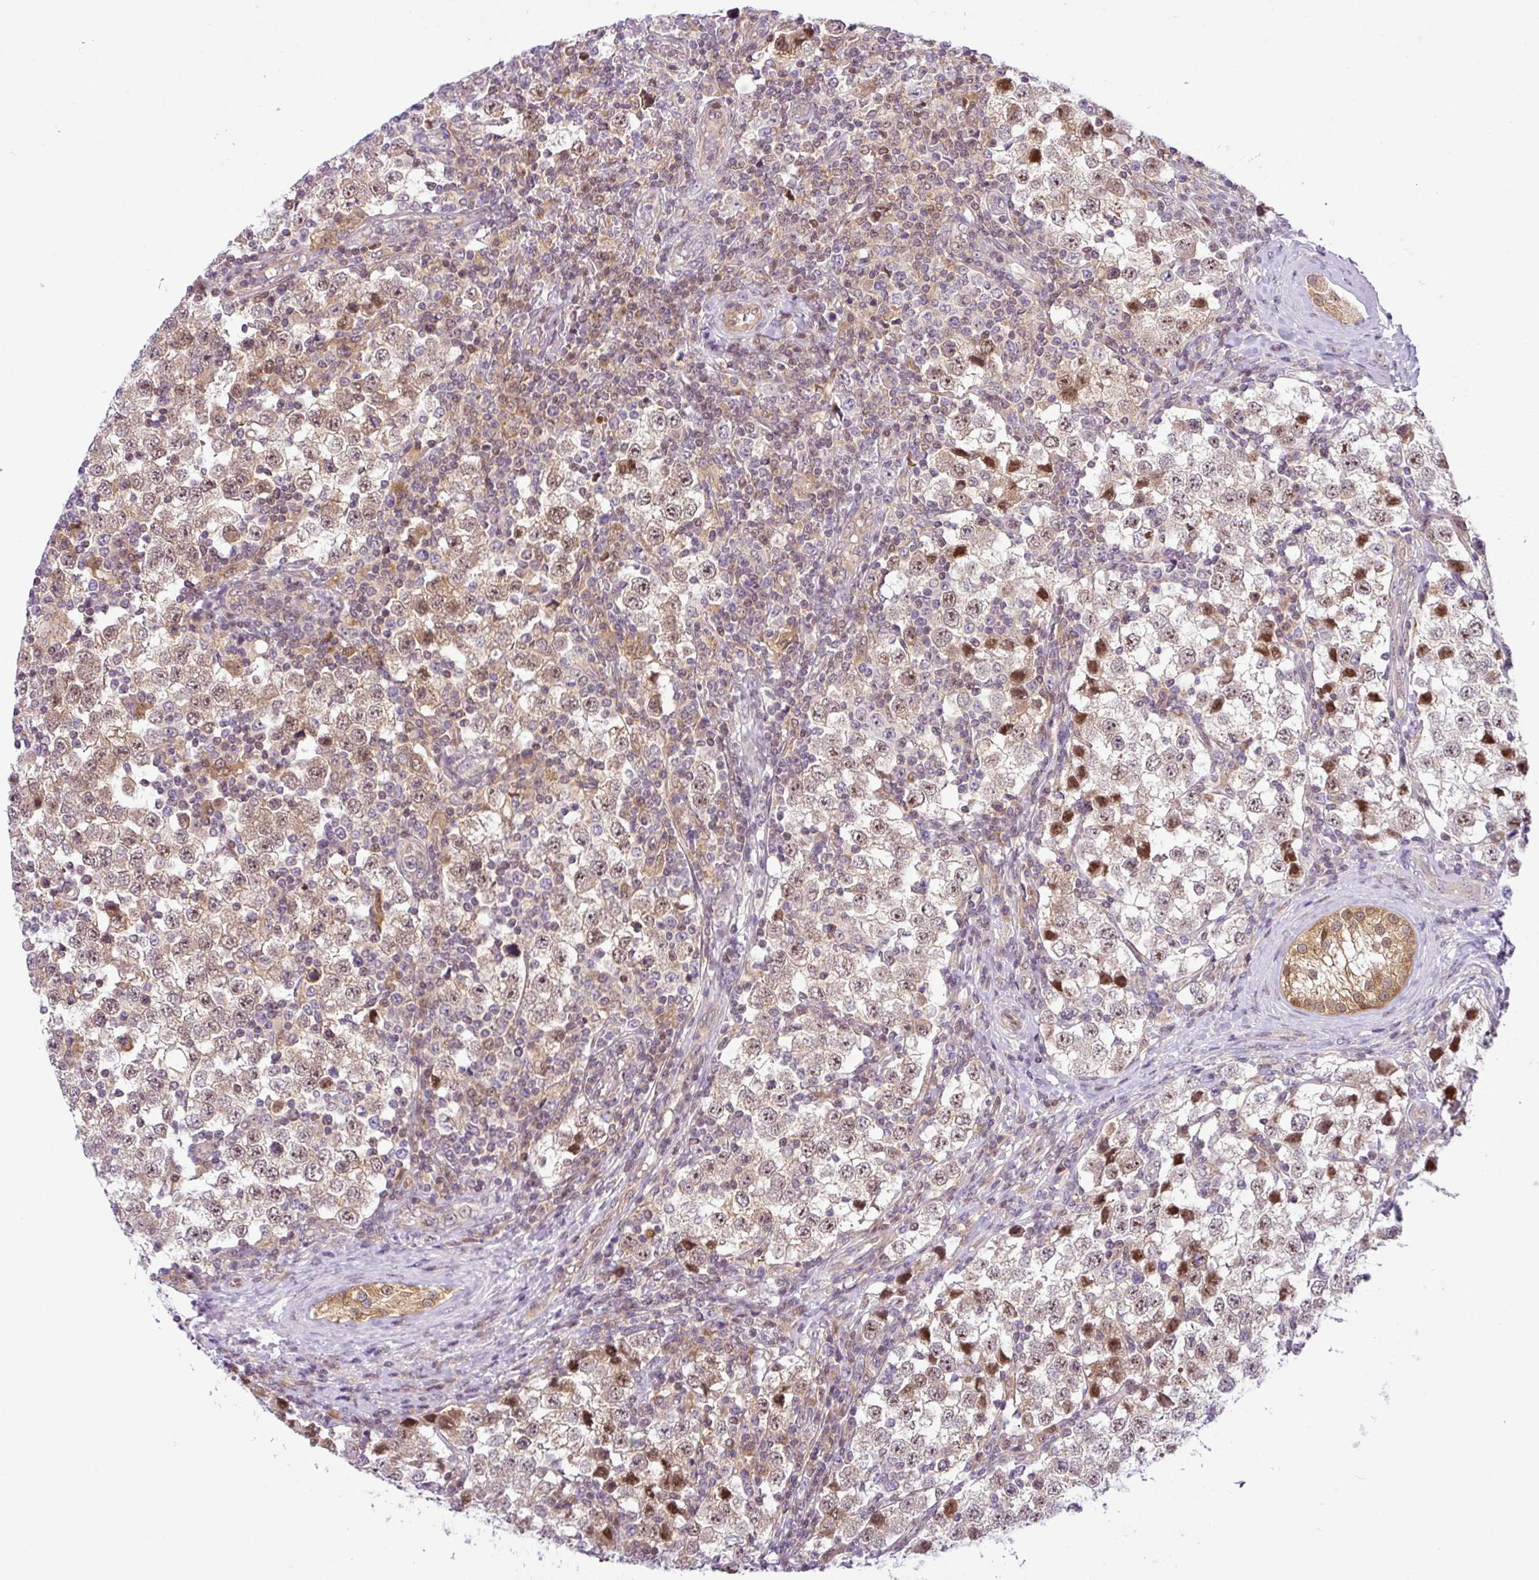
{"staining": {"intensity": "moderate", "quantity": ">75%", "location": "cytoplasmic/membranous,nuclear"}, "tissue": "testis cancer", "cell_type": "Tumor cells", "image_type": "cancer", "snomed": [{"axis": "morphology", "description": "Seminoma, NOS"}, {"axis": "topography", "description": "Testis"}], "caption": "Testis seminoma stained with a protein marker demonstrates moderate staining in tumor cells.", "gene": "NDUFB2", "patient": {"sex": "male", "age": 34}}